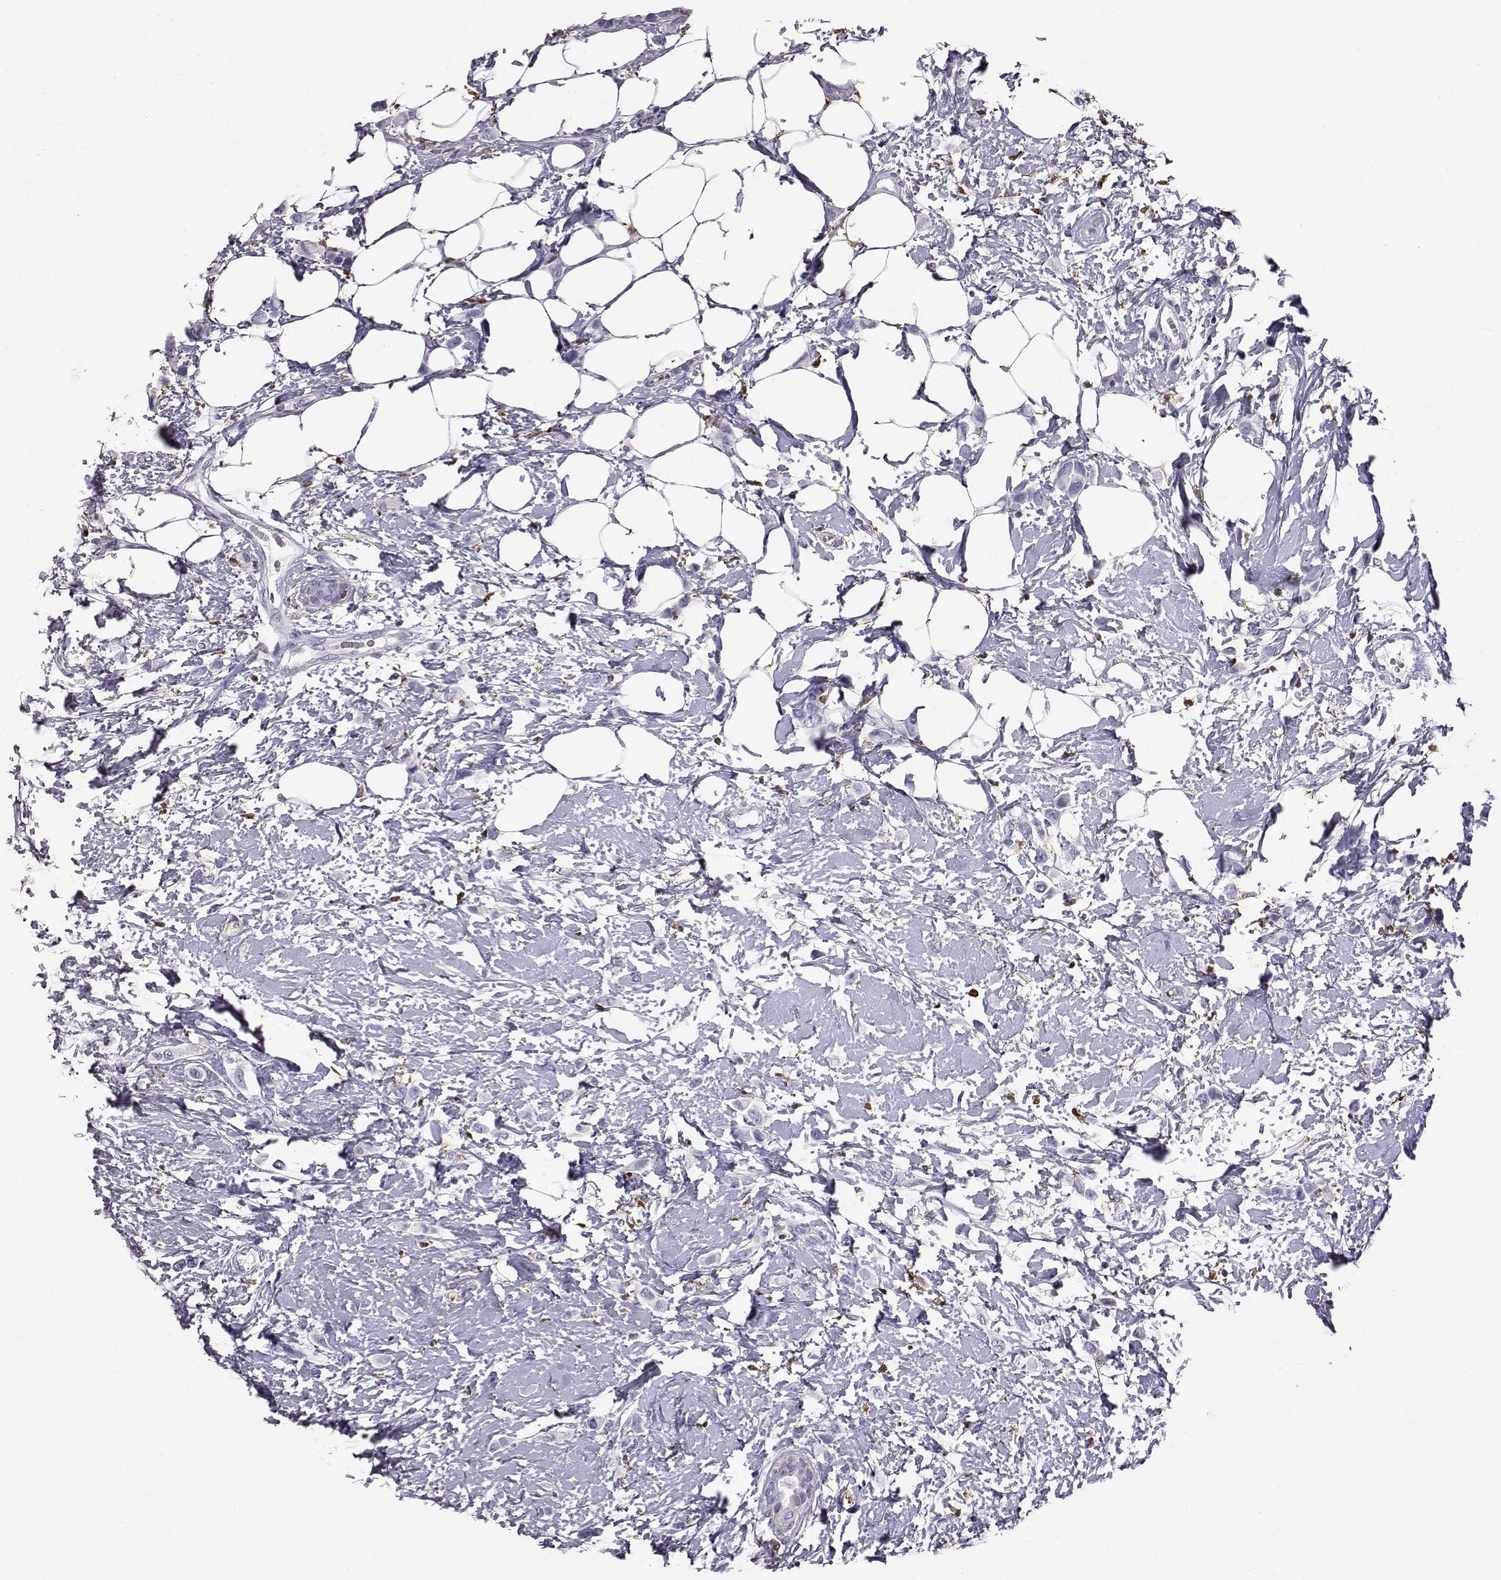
{"staining": {"intensity": "negative", "quantity": "none", "location": "none"}, "tissue": "breast cancer", "cell_type": "Tumor cells", "image_type": "cancer", "snomed": [{"axis": "morphology", "description": "Lobular carcinoma"}, {"axis": "topography", "description": "Breast"}], "caption": "Tumor cells show no significant staining in breast cancer.", "gene": "AKR1B1", "patient": {"sex": "female", "age": 66}}